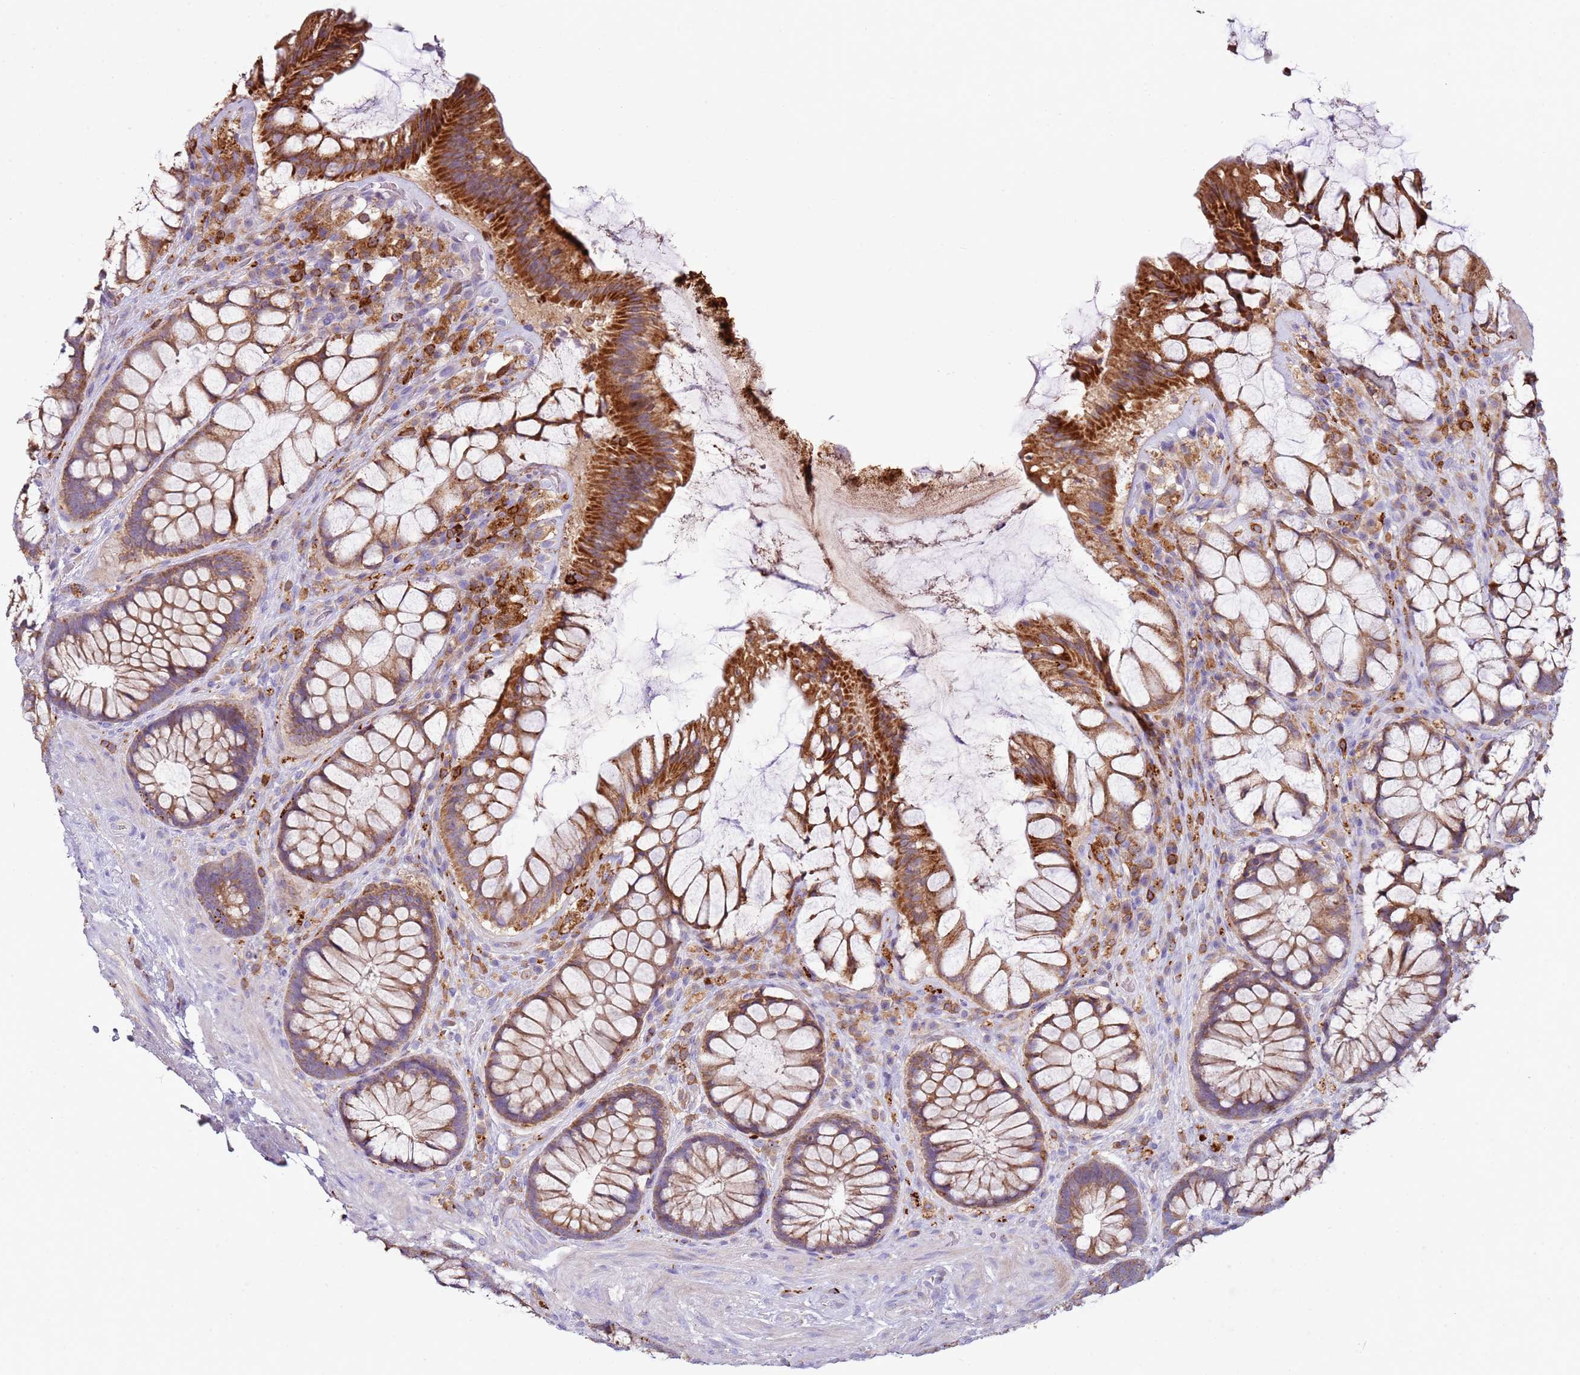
{"staining": {"intensity": "strong", "quantity": ">75%", "location": "cytoplasmic/membranous"}, "tissue": "rectum", "cell_type": "Glandular cells", "image_type": "normal", "snomed": [{"axis": "morphology", "description": "Normal tissue, NOS"}, {"axis": "topography", "description": "Rectum"}], "caption": "Protein analysis of unremarkable rectum shows strong cytoplasmic/membranous staining in approximately >75% of glandular cells. (IHC, brightfield microscopy, high magnification).", "gene": "TTPAL", "patient": {"sex": "female", "age": 58}}